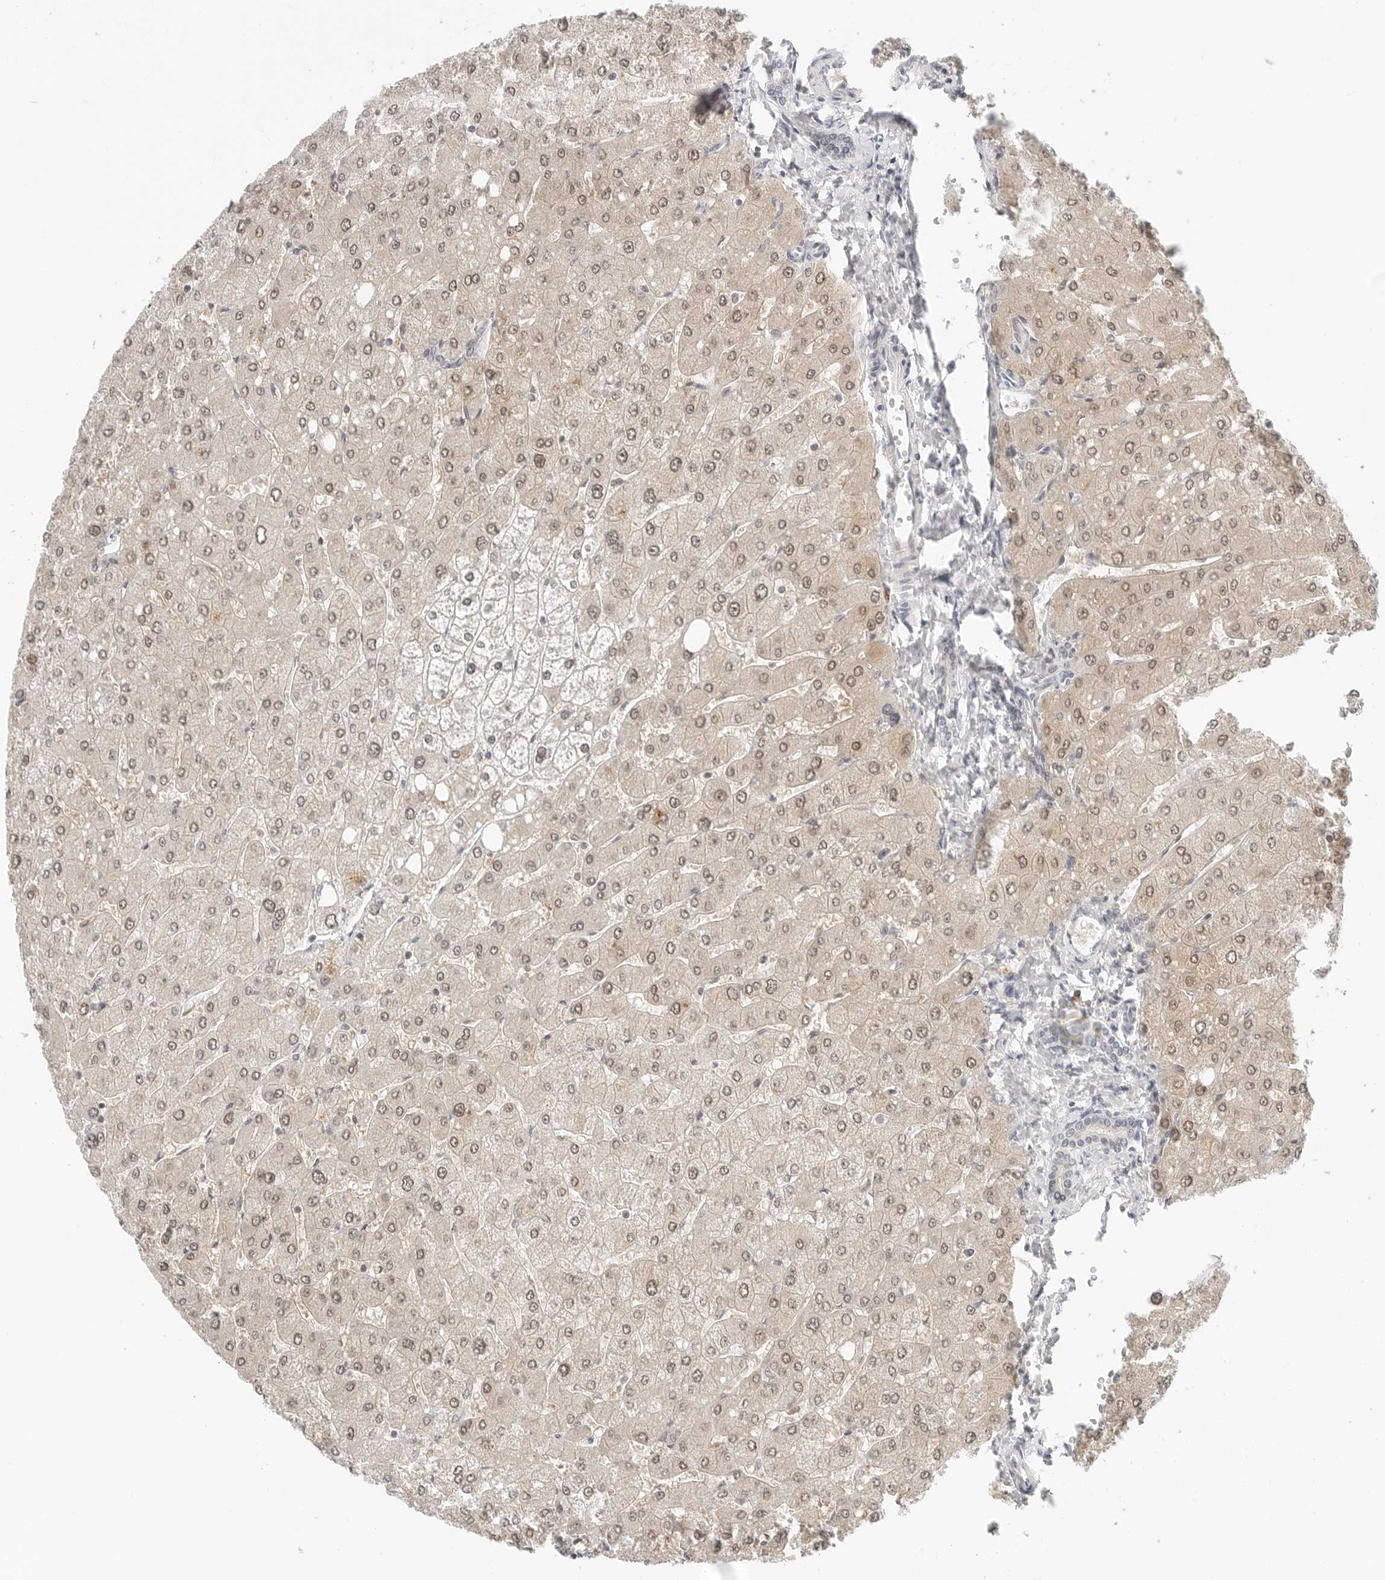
{"staining": {"intensity": "weak", "quantity": "25%-75%", "location": "nuclear"}, "tissue": "liver", "cell_type": "Cholangiocytes", "image_type": "normal", "snomed": [{"axis": "morphology", "description": "Normal tissue, NOS"}, {"axis": "topography", "description": "Liver"}], "caption": "Protein analysis of unremarkable liver demonstrates weak nuclear staining in about 25%-75% of cholangiocytes. Nuclei are stained in blue.", "gene": "TSEN2", "patient": {"sex": "male", "age": 55}}